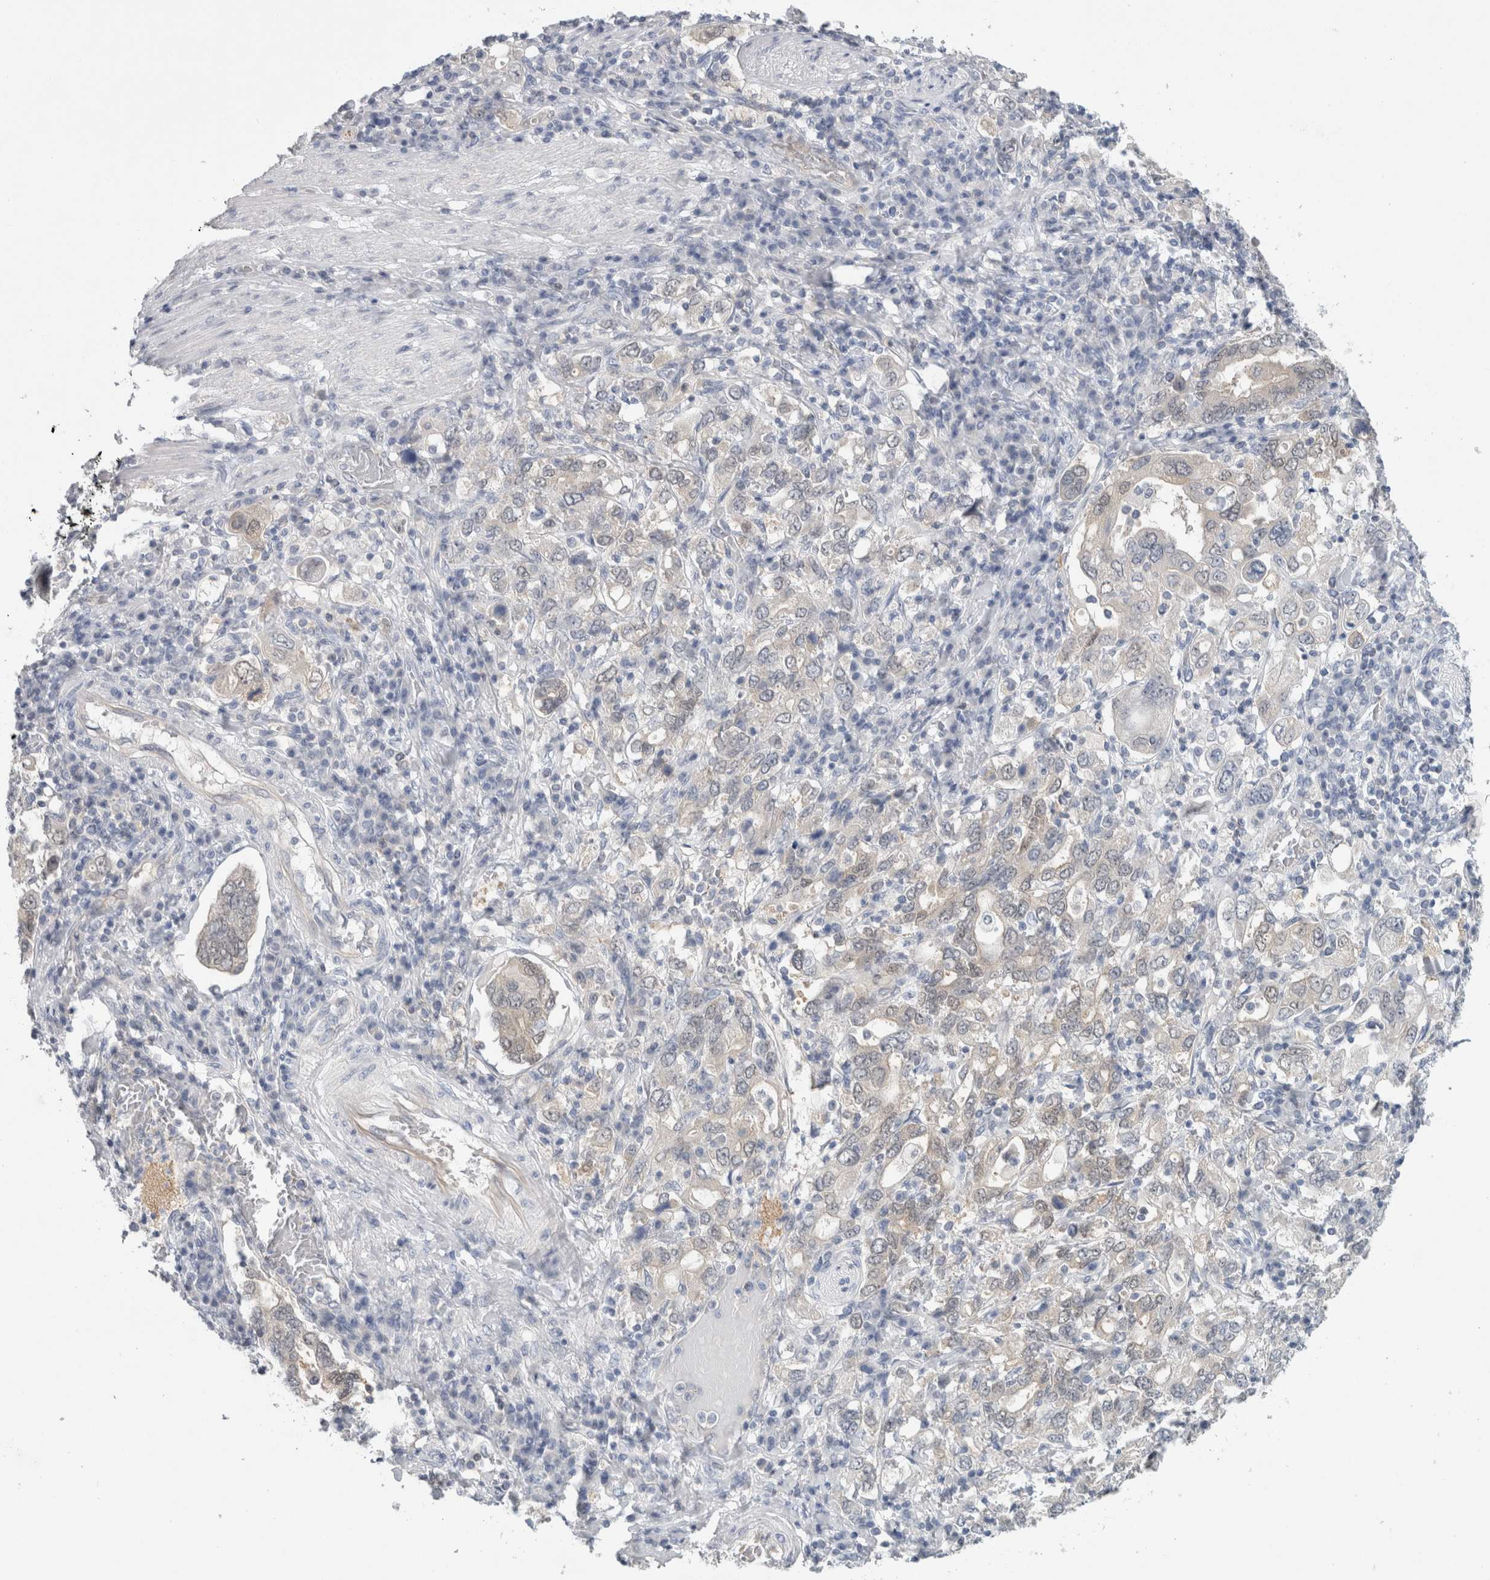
{"staining": {"intensity": "weak", "quantity": "<25%", "location": "cytoplasmic/membranous"}, "tissue": "stomach cancer", "cell_type": "Tumor cells", "image_type": "cancer", "snomed": [{"axis": "morphology", "description": "Adenocarcinoma, NOS"}, {"axis": "topography", "description": "Stomach, upper"}], "caption": "A high-resolution photomicrograph shows IHC staining of adenocarcinoma (stomach), which shows no significant expression in tumor cells. (DAB (3,3'-diaminobenzidine) immunohistochemistry, high magnification).", "gene": "CASP6", "patient": {"sex": "male", "age": 62}}